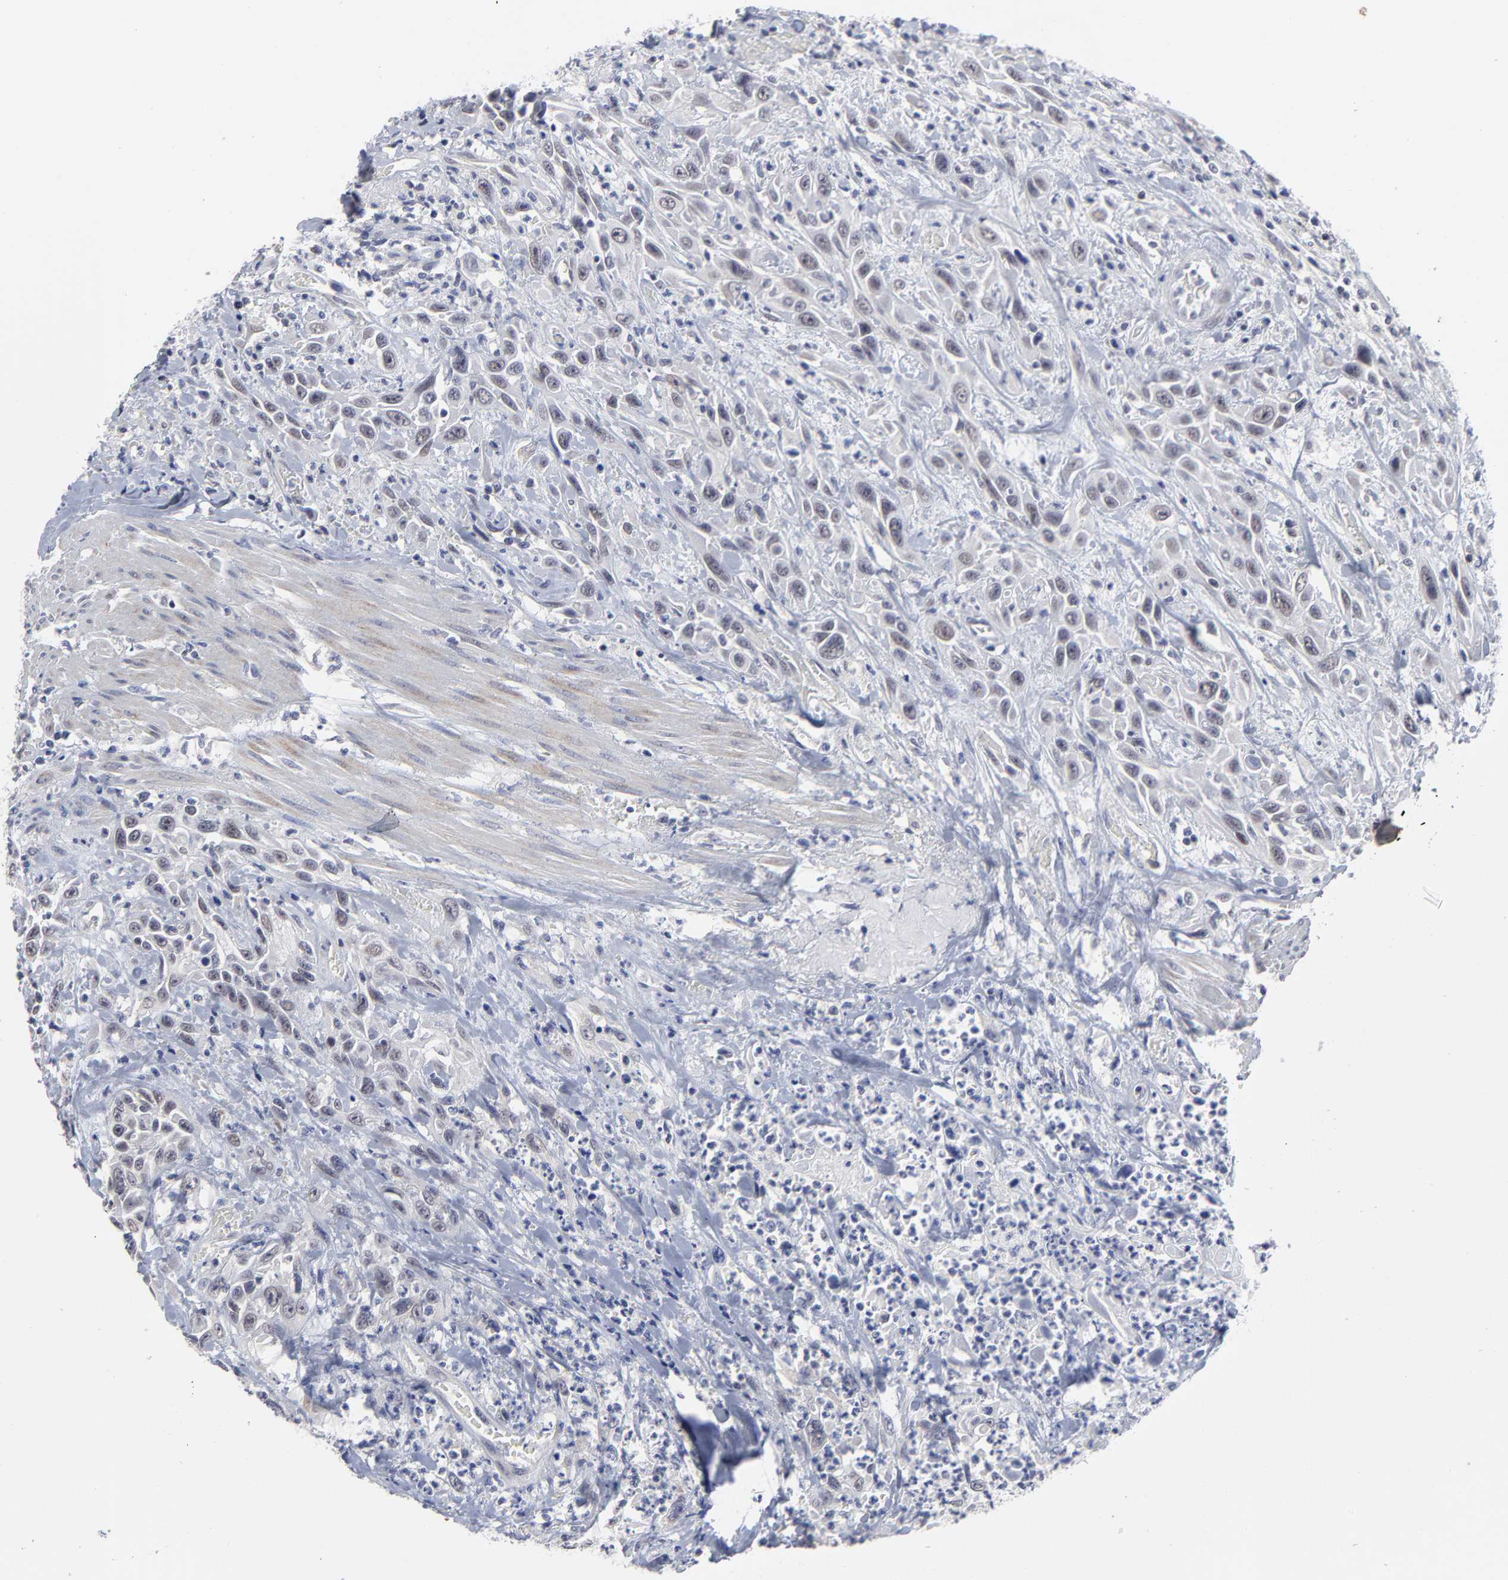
{"staining": {"intensity": "negative", "quantity": "none", "location": "none"}, "tissue": "urothelial cancer", "cell_type": "Tumor cells", "image_type": "cancer", "snomed": [{"axis": "morphology", "description": "Urothelial carcinoma, High grade"}, {"axis": "topography", "description": "Urinary bladder"}], "caption": "Immunohistochemistry of human high-grade urothelial carcinoma reveals no positivity in tumor cells.", "gene": "MAGEA10", "patient": {"sex": "female", "age": 84}}